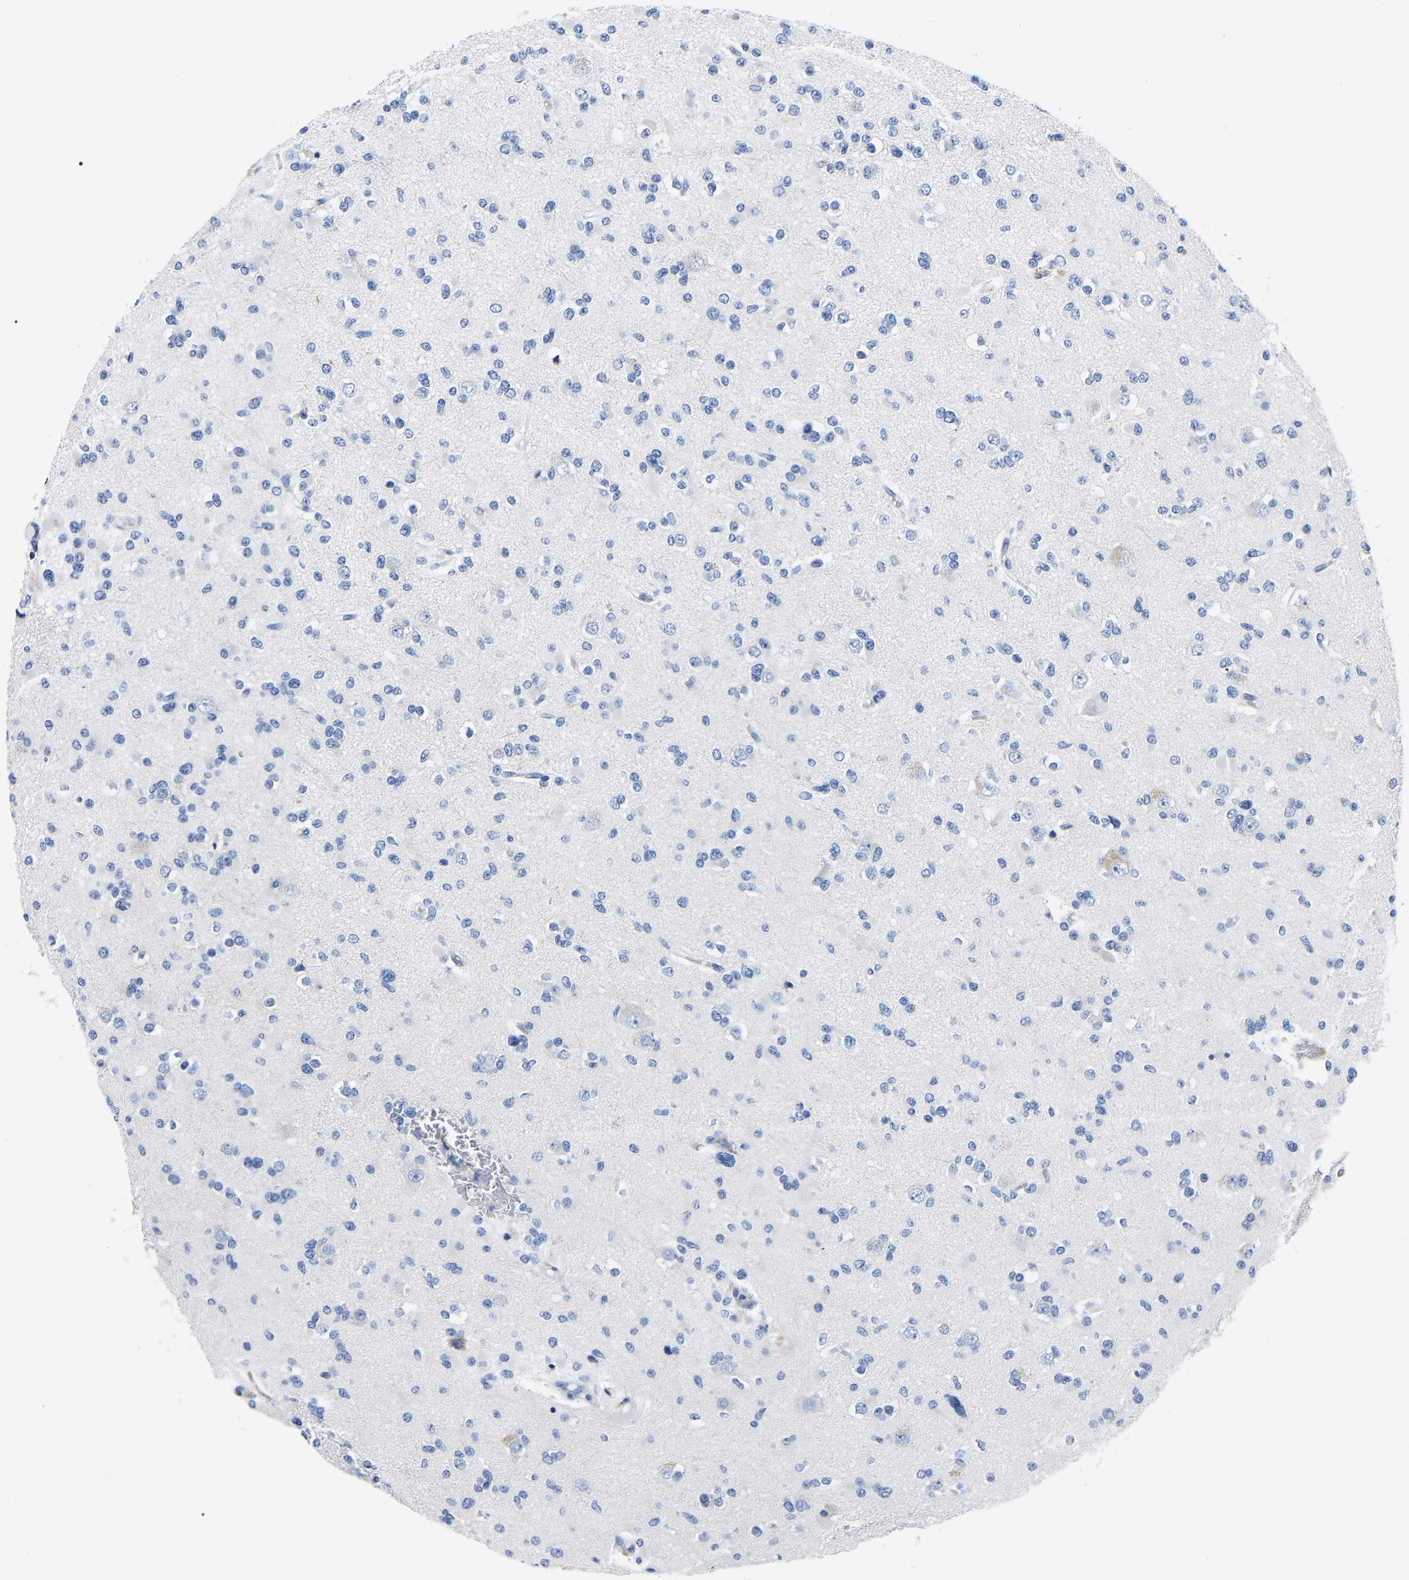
{"staining": {"intensity": "negative", "quantity": "none", "location": "none"}, "tissue": "glioma", "cell_type": "Tumor cells", "image_type": "cancer", "snomed": [{"axis": "morphology", "description": "Glioma, malignant, Low grade"}, {"axis": "topography", "description": "Brain"}], "caption": "Tumor cells show no significant protein expression in malignant glioma (low-grade).", "gene": "MOV10L1", "patient": {"sex": "female", "age": 22}}